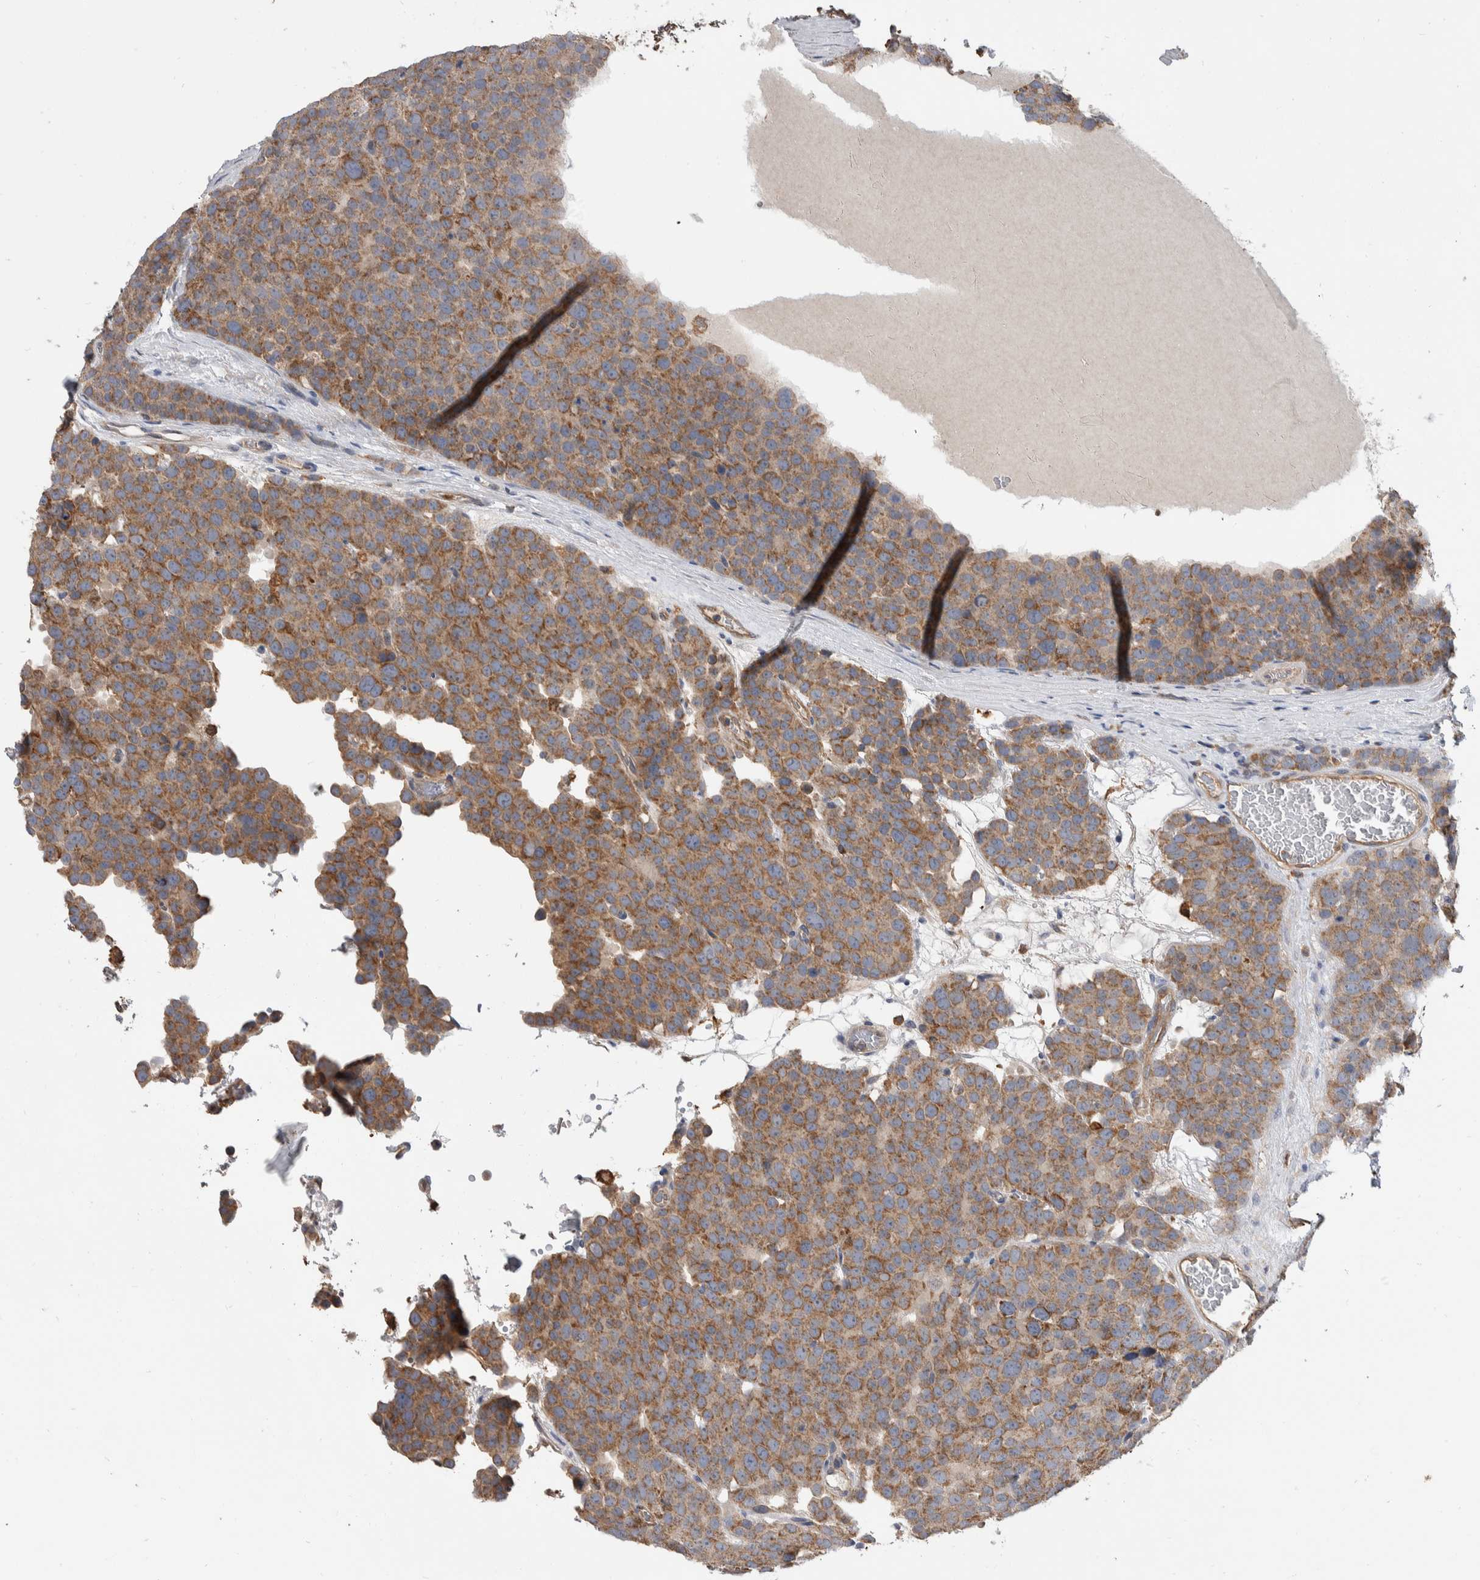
{"staining": {"intensity": "moderate", "quantity": ">75%", "location": "cytoplasmic/membranous"}, "tissue": "testis cancer", "cell_type": "Tumor cells", "image_type": "cancer", "snomed": [{"axis": "morphology", "description": "Seminoma, NOS"}, {"axis": "topography", "description": "Testis"}], "caption": "Protein expression by immunohistochemistry (IHC) exhibits moderate cytoplasmic/membranous expression in approximately >75% of tumor cells in testis cancer.", "gene": "SDCBP", "patient": {"sex": "male", "age": 71}}